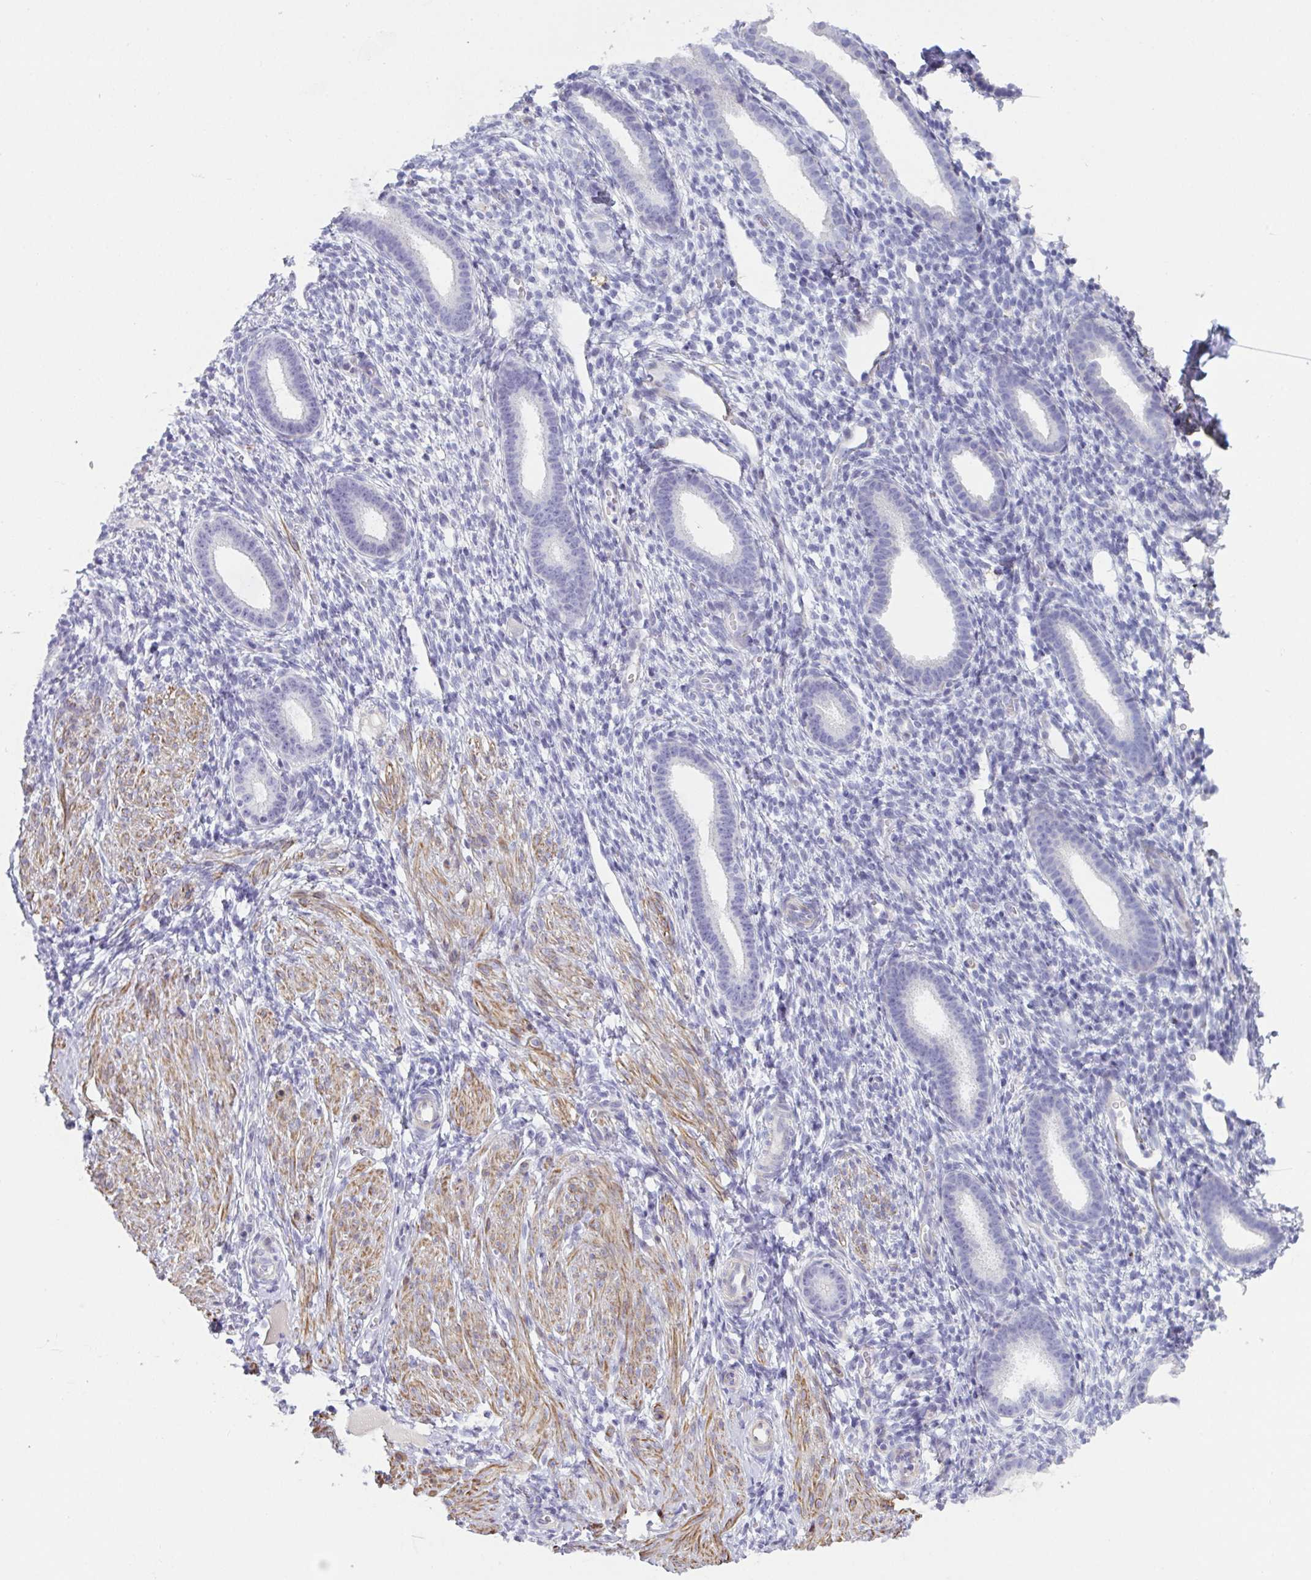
{"staining": {"intensity": "negative", "quantity": "none", "location": "none"}, "tissue": "endometrium", "cell_type": "Cells in endometrial stroma", "image_type": "normal", "snomed": [{"axis": "morphology", "description": "Normal tissue, NOS"}, {"axis": "topography", "description": "Endometrium"}], "caption": "A high-resolution histopathology image shows immunohistochemistry (IHC) staining of normal endometrium, which reveals no significant staining in cells in endometrial stroma.", "gene": "OR5P3", "patient": {"sex": "female", "age": 36}}